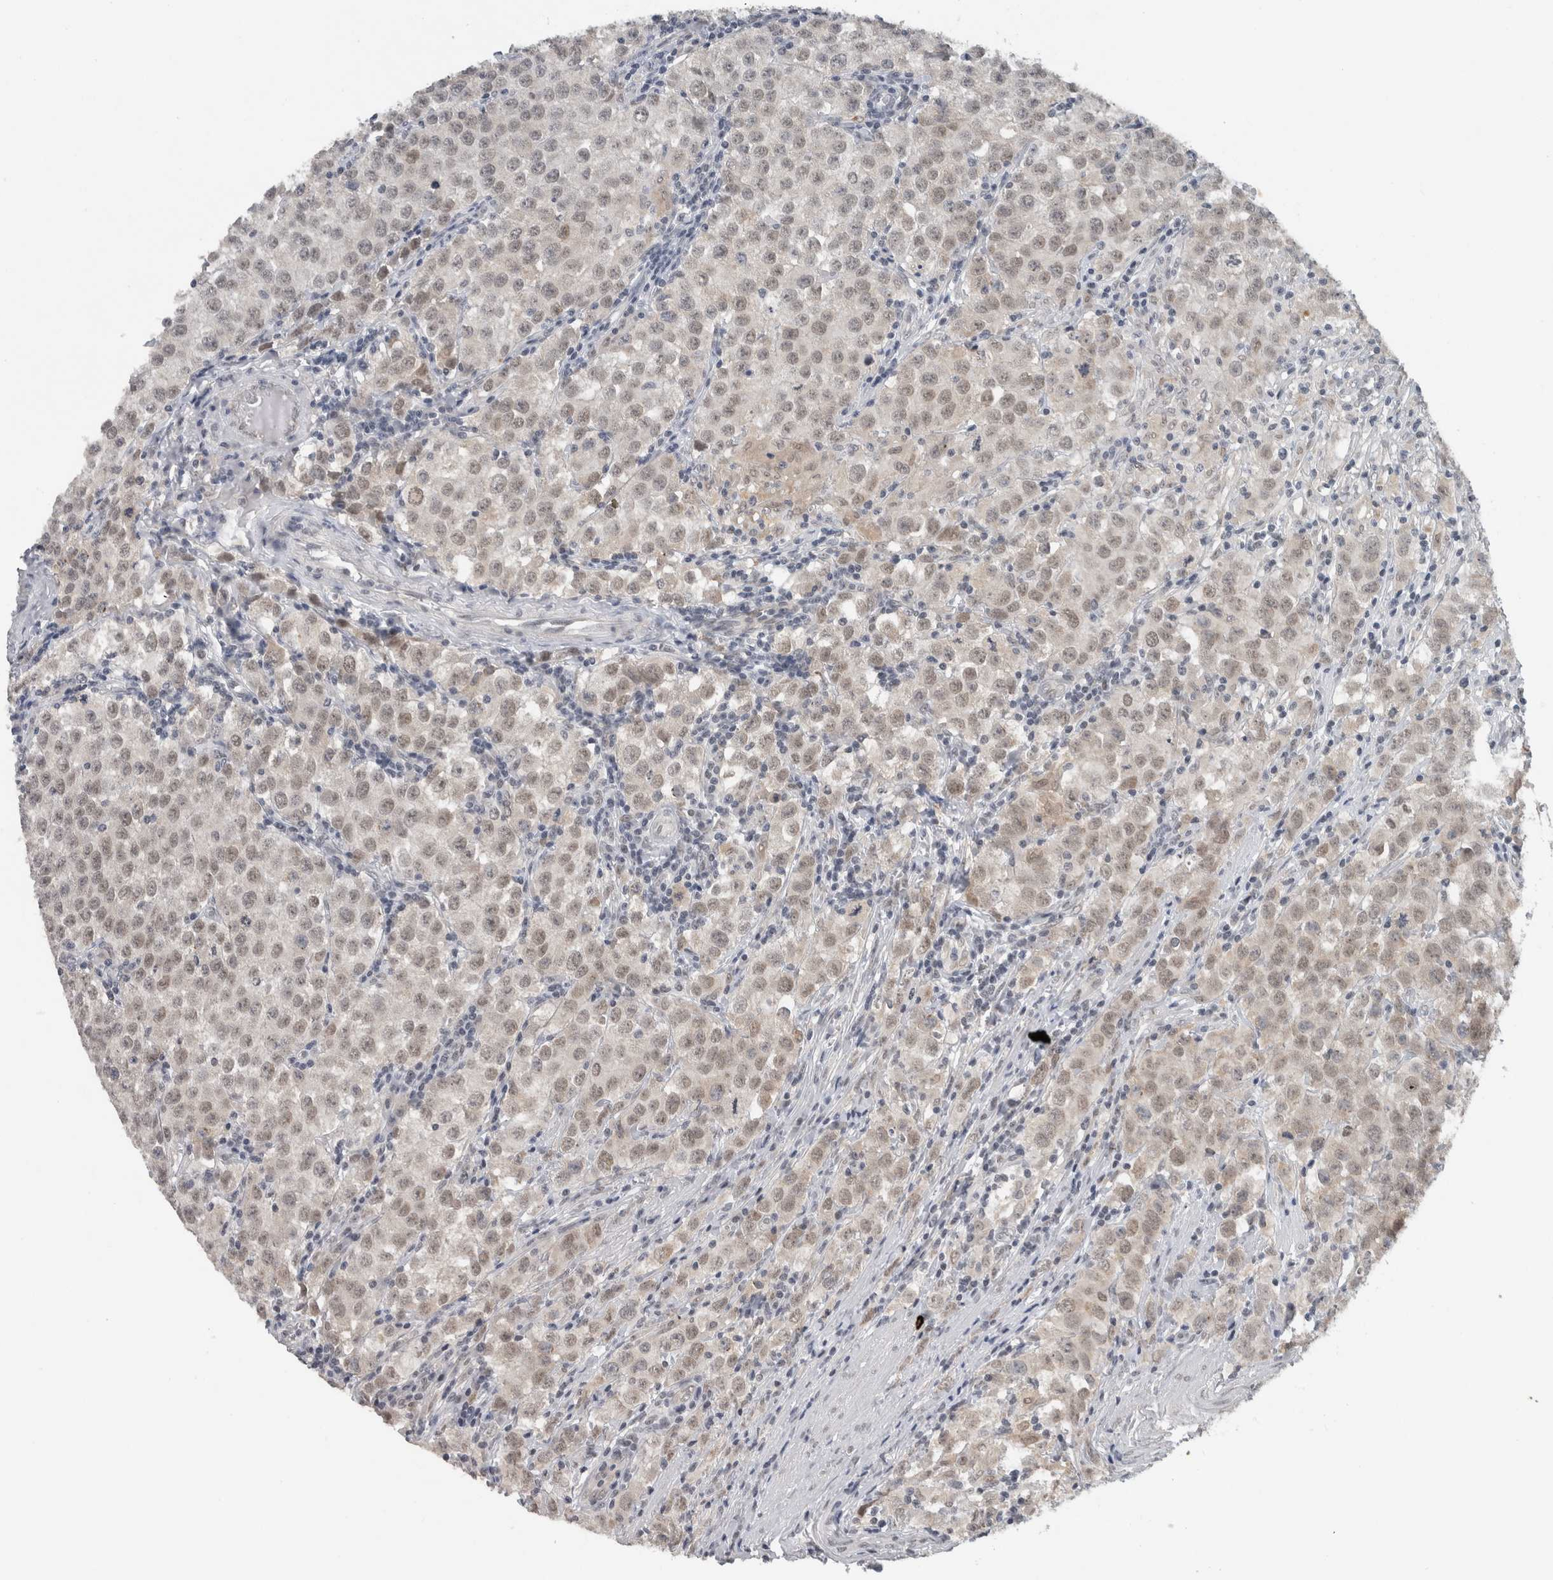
{"staining": {"intensity": "weak", "quantity": "<25%", "location": "cytoplasmic/membranous,nuclear"}, "tissue": "testis cancer", "cell_type": "Tumor cells", "image_type": "cancer", "snomed": [{"axis": "morphology", "description": "Seminoma, NOS"}, {"axis": "morphology", "description": "Carcinoma, Embryonal, NOS"}, {"axis": "topography", "description": "Testis"}], "caption": "Image shows no significant protein staining in tumor cells of testis embryonal carcinoma.", "gene": "PRXL2A", "patient": {"sex": "male", "age": 43}}